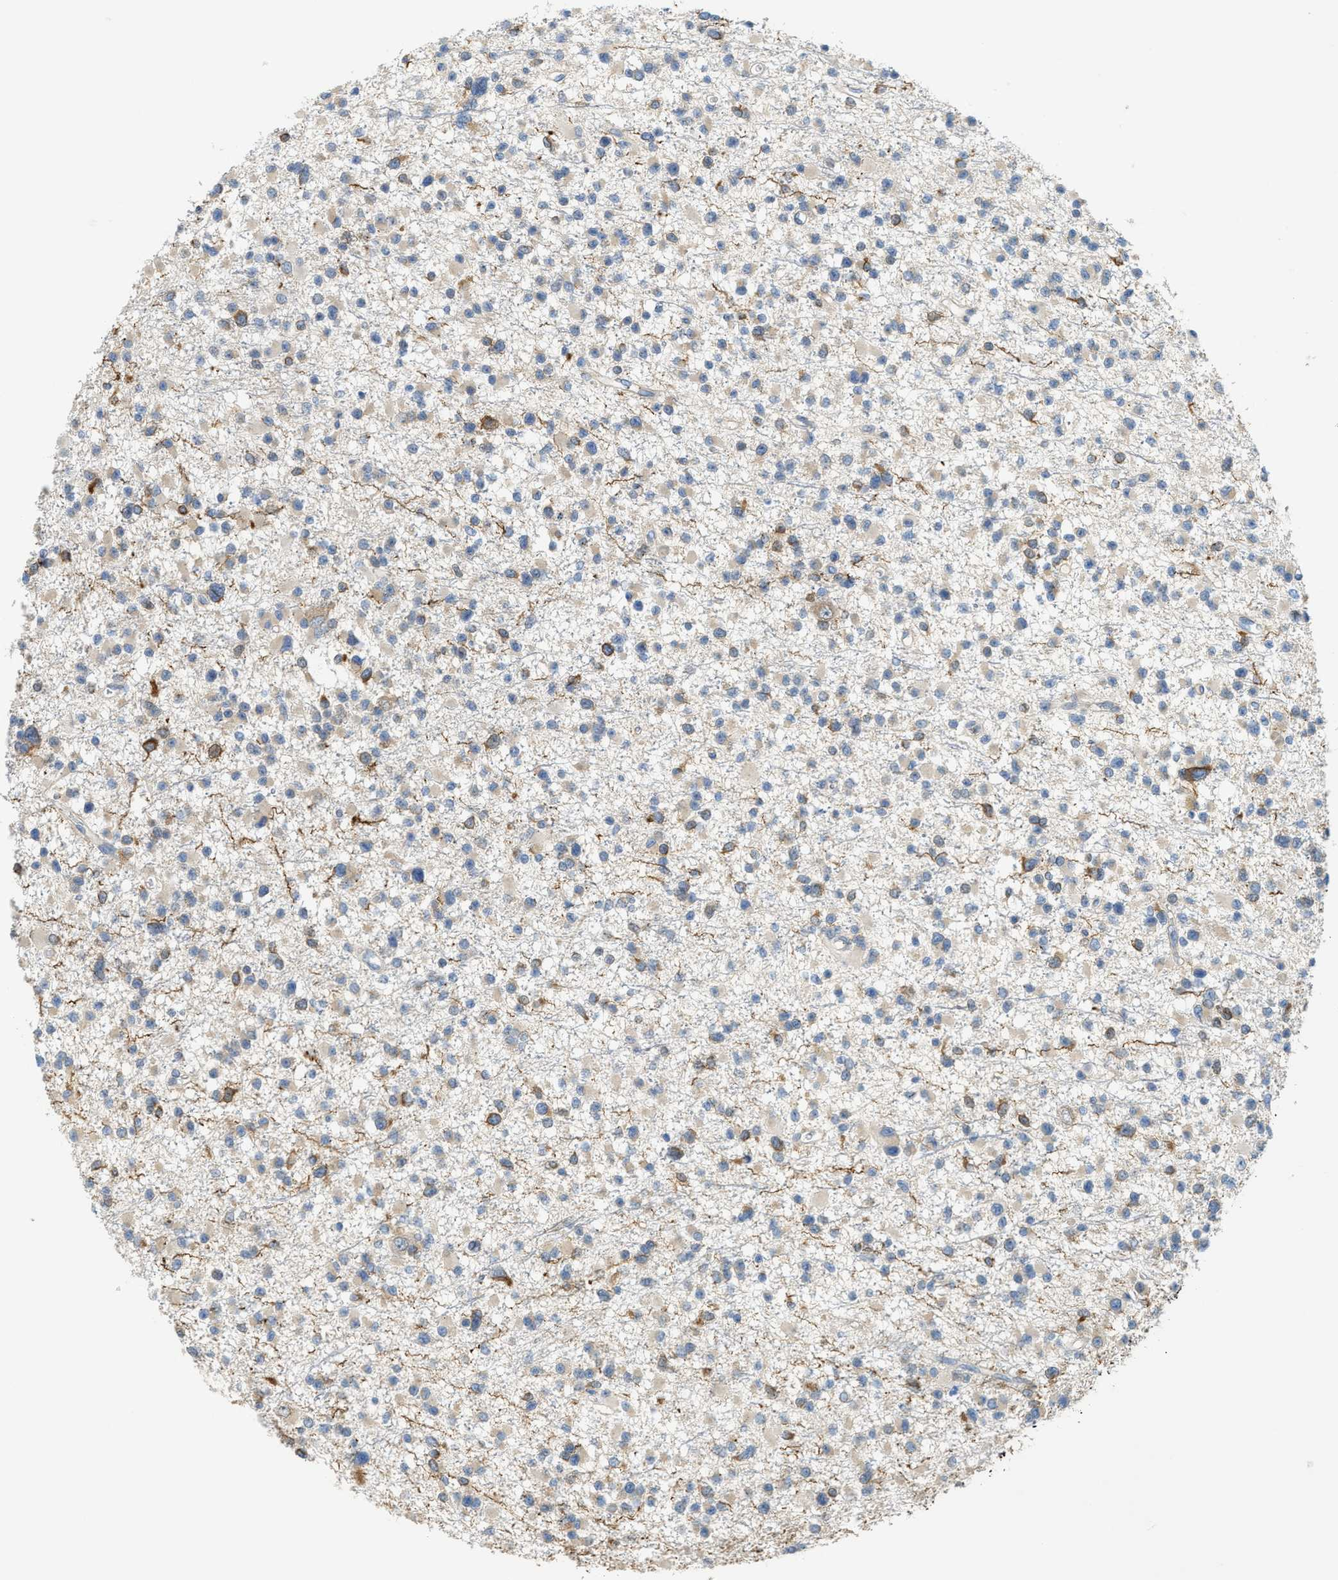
{"staining": {"intensity": "weak", "quantity": "<25%", "location": "cytoplasmic/membranous"}, "tissue": "glioma", "cell_type": "Tumor cells", "image_type": "cancer", "snomed": [{"axis": "morphology", "description": "Glioma, malignant, Low grade"}, {"axis": "topography", "description": "Brain"}], "caption": "Glioma was stained to show a protein in brown. There is no significant expression in tumor cells.", "gene": "KLHDC10", "patient": {"sex": "female", "age": 22}}